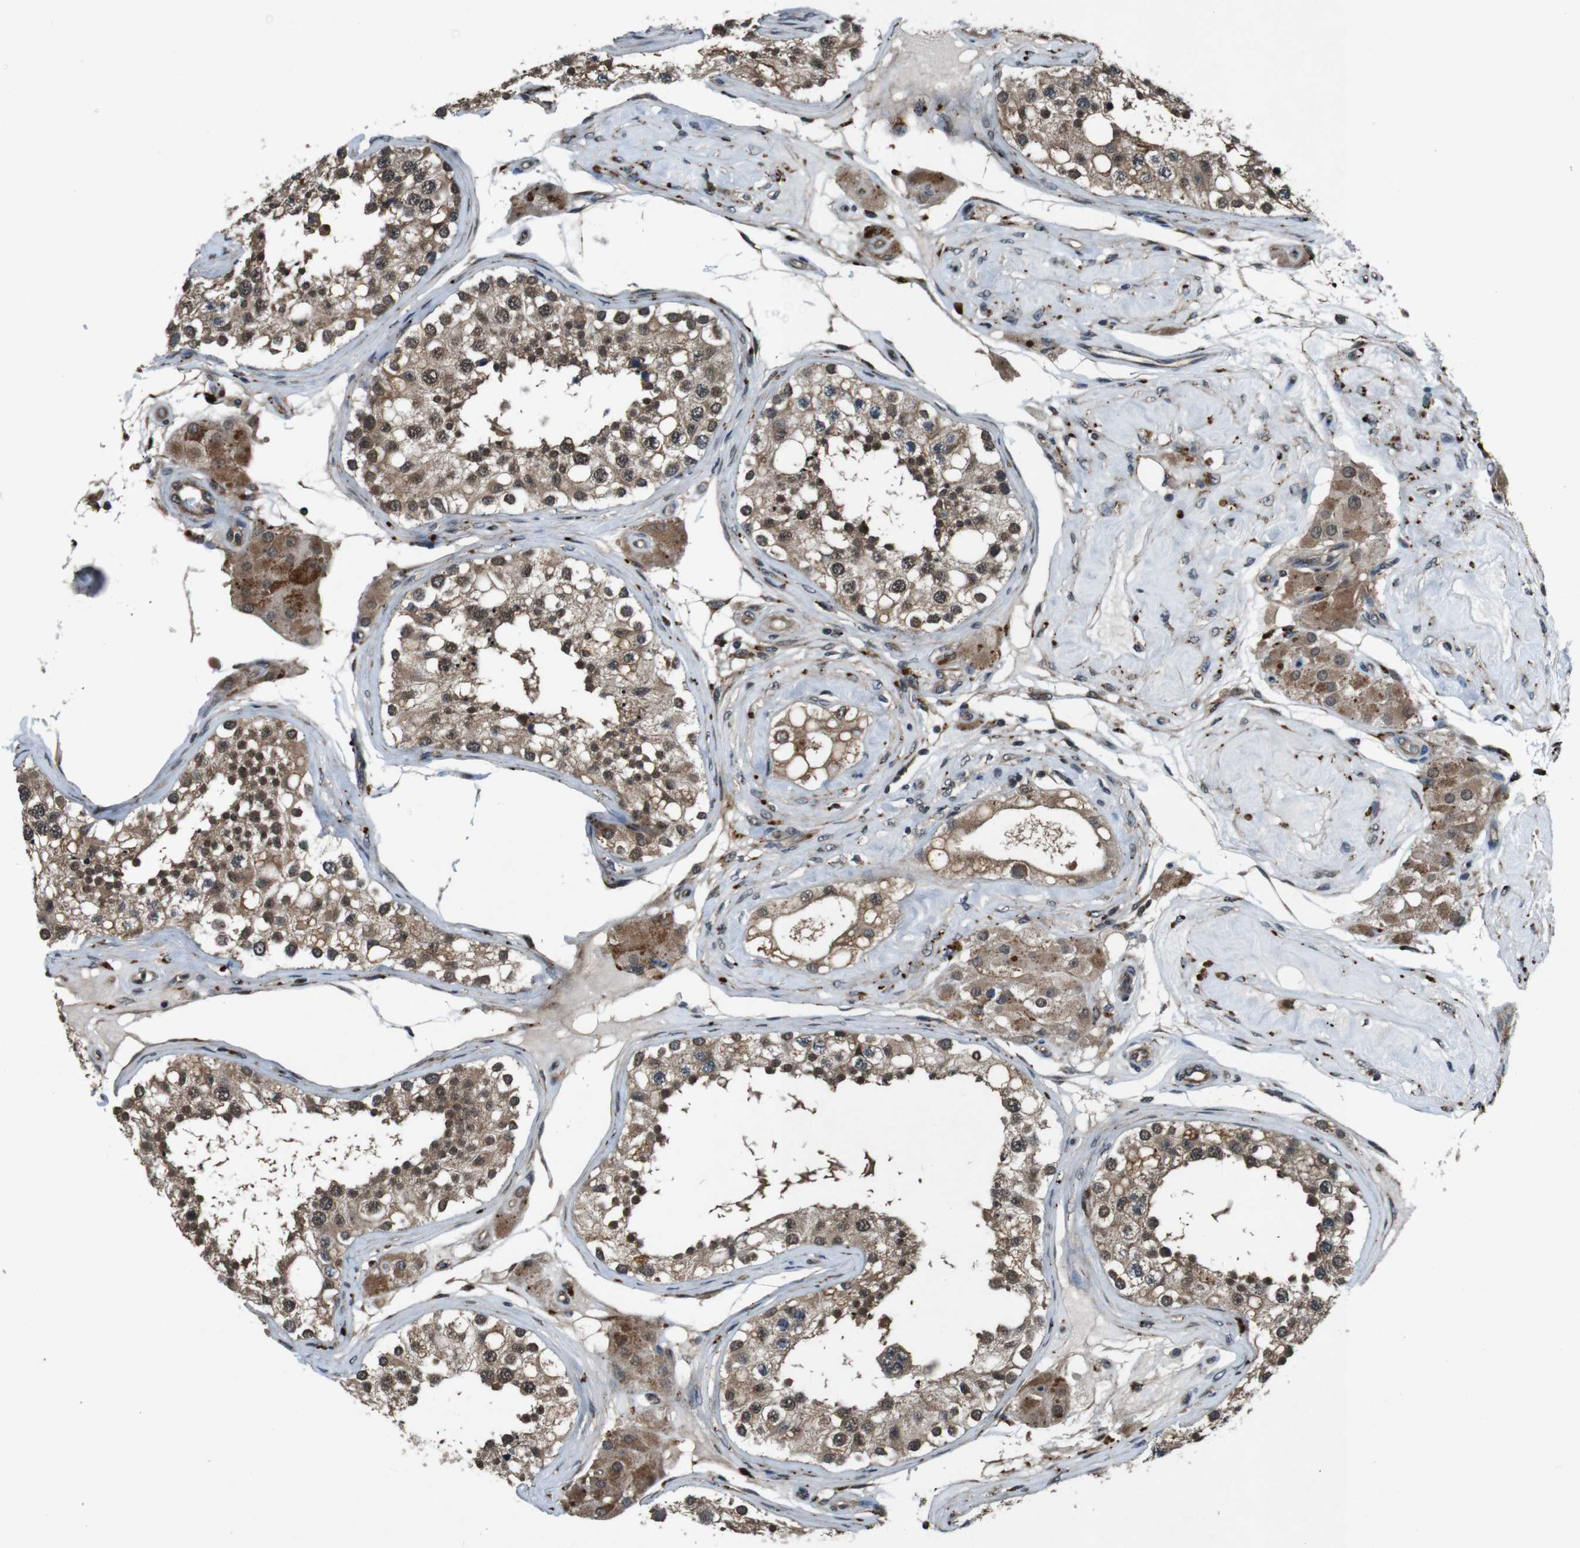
{"staining": {"intensity": "strong", "quantity": ">75%", "location": "cytoplasmic/membranous,nuclear"}, "tissue": "testis", "cell_type": "Cells in seminiferous ducts", "image_type": "normal", "snomed": [{"axis": "morphology", "description": "Normal tissue, NOS"}, {"axis": "topography", "description": "Testis"}], "caption": "Immunohistochemical staining of unremarkable testis exhibits strong cytoplasmic/membranous,nuclear protein expression in about >75% of cells in seminiferous ducts.", "gene": "SOCS1", "patient": {"sex": "male", "age": 68}}